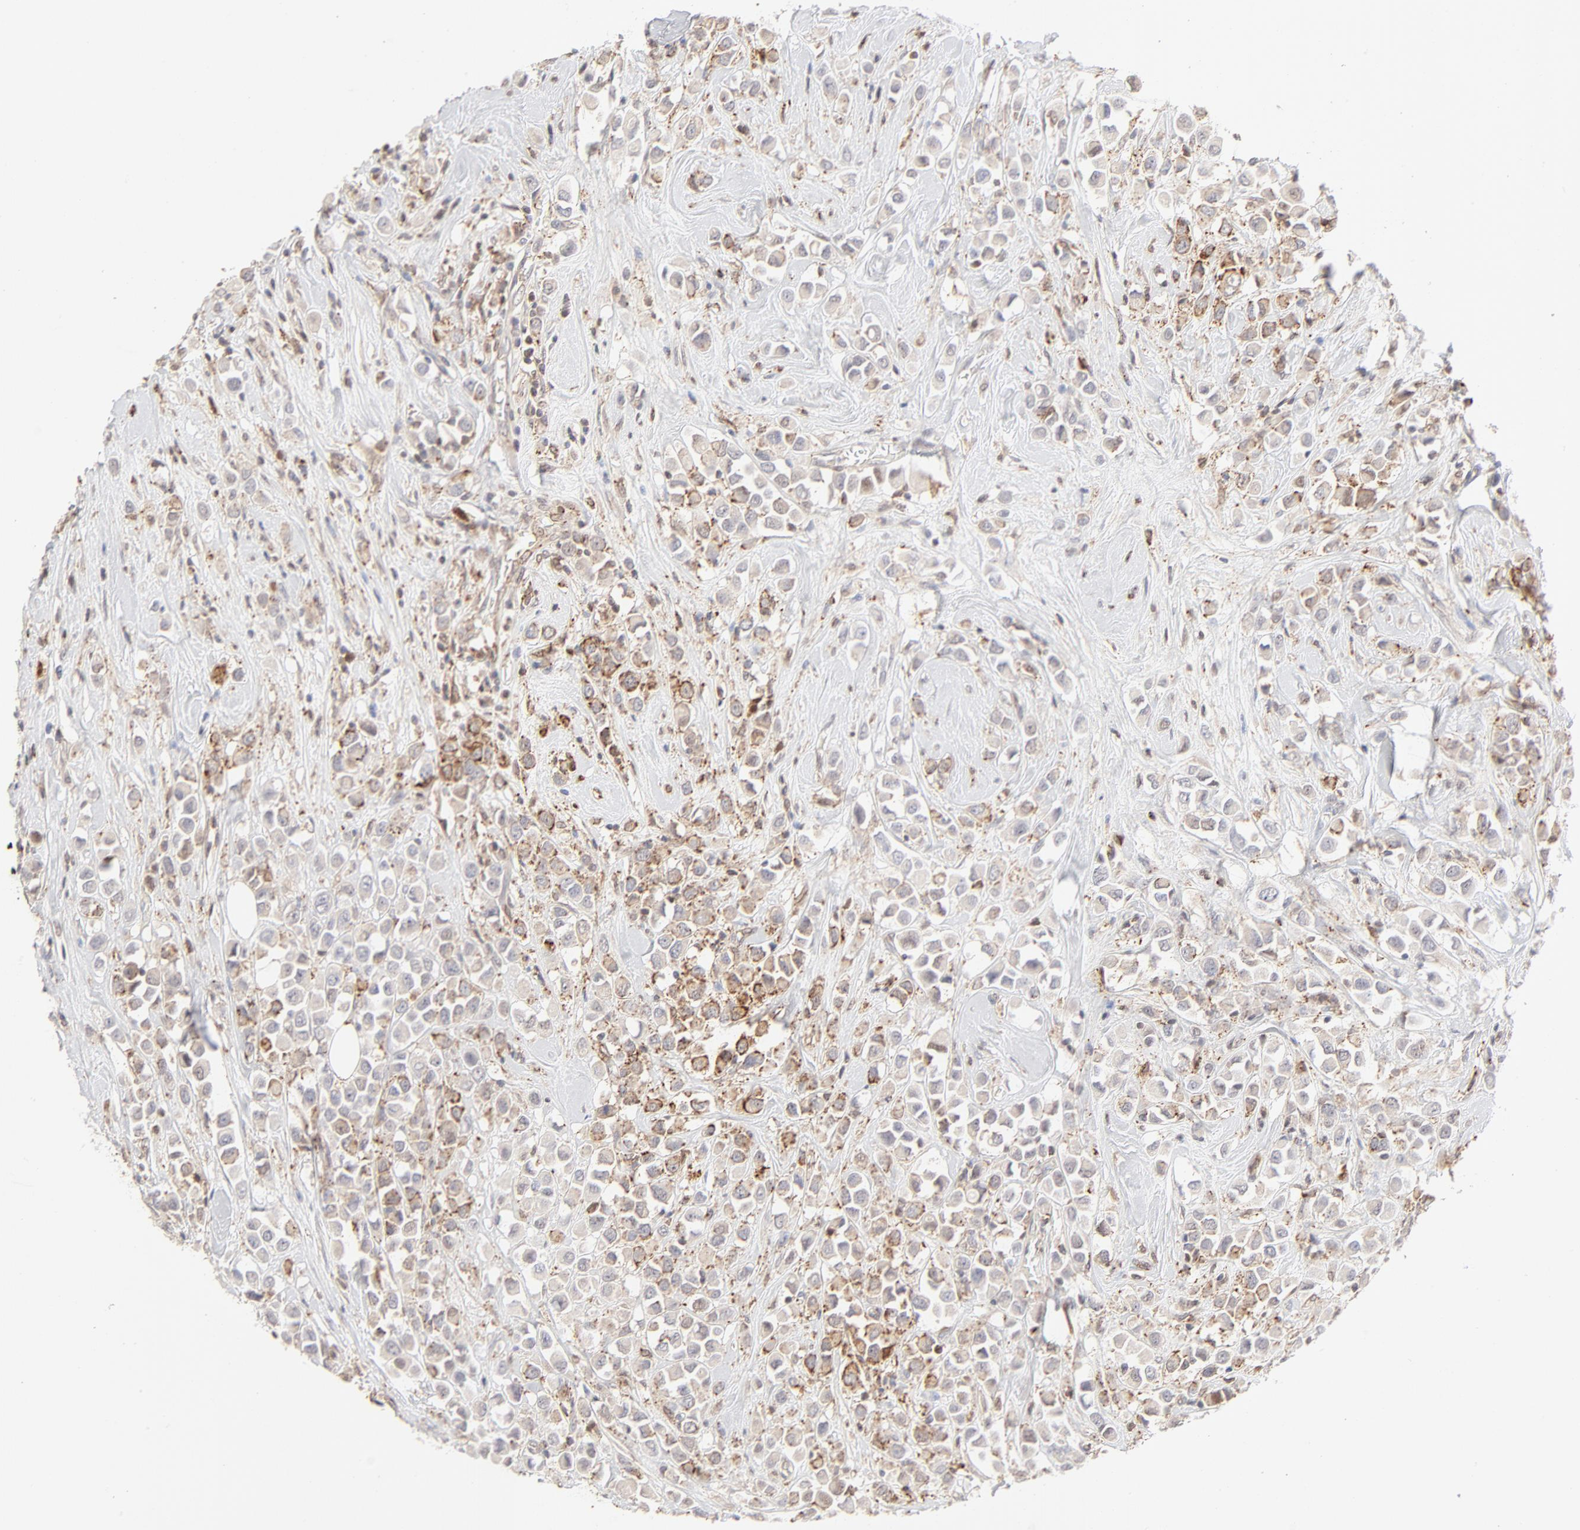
{"staining": {"intensity": "moderate", "quantity": "<25%", "location": "cytoplasmic/membranous"}, "tissue": "breast cancer", "cell_type": "Tumor cells", "image_type": "cancer", "snomed": [{"axis": "morphology", "description": "Duct carcinoma"}, {"axis": "topography", "description": "Breast"}], "caption": "Brown immunohistochemical staining in human infiltrating ductal carcinoma (breast) displays moderate cytoplasmic/membranous positivity in approximately <25% of tumor cells. (IHC, brightfield microscopy, high magnification).", "gene": "CDK6", "patient": {"sex": "female", "age": 61}}